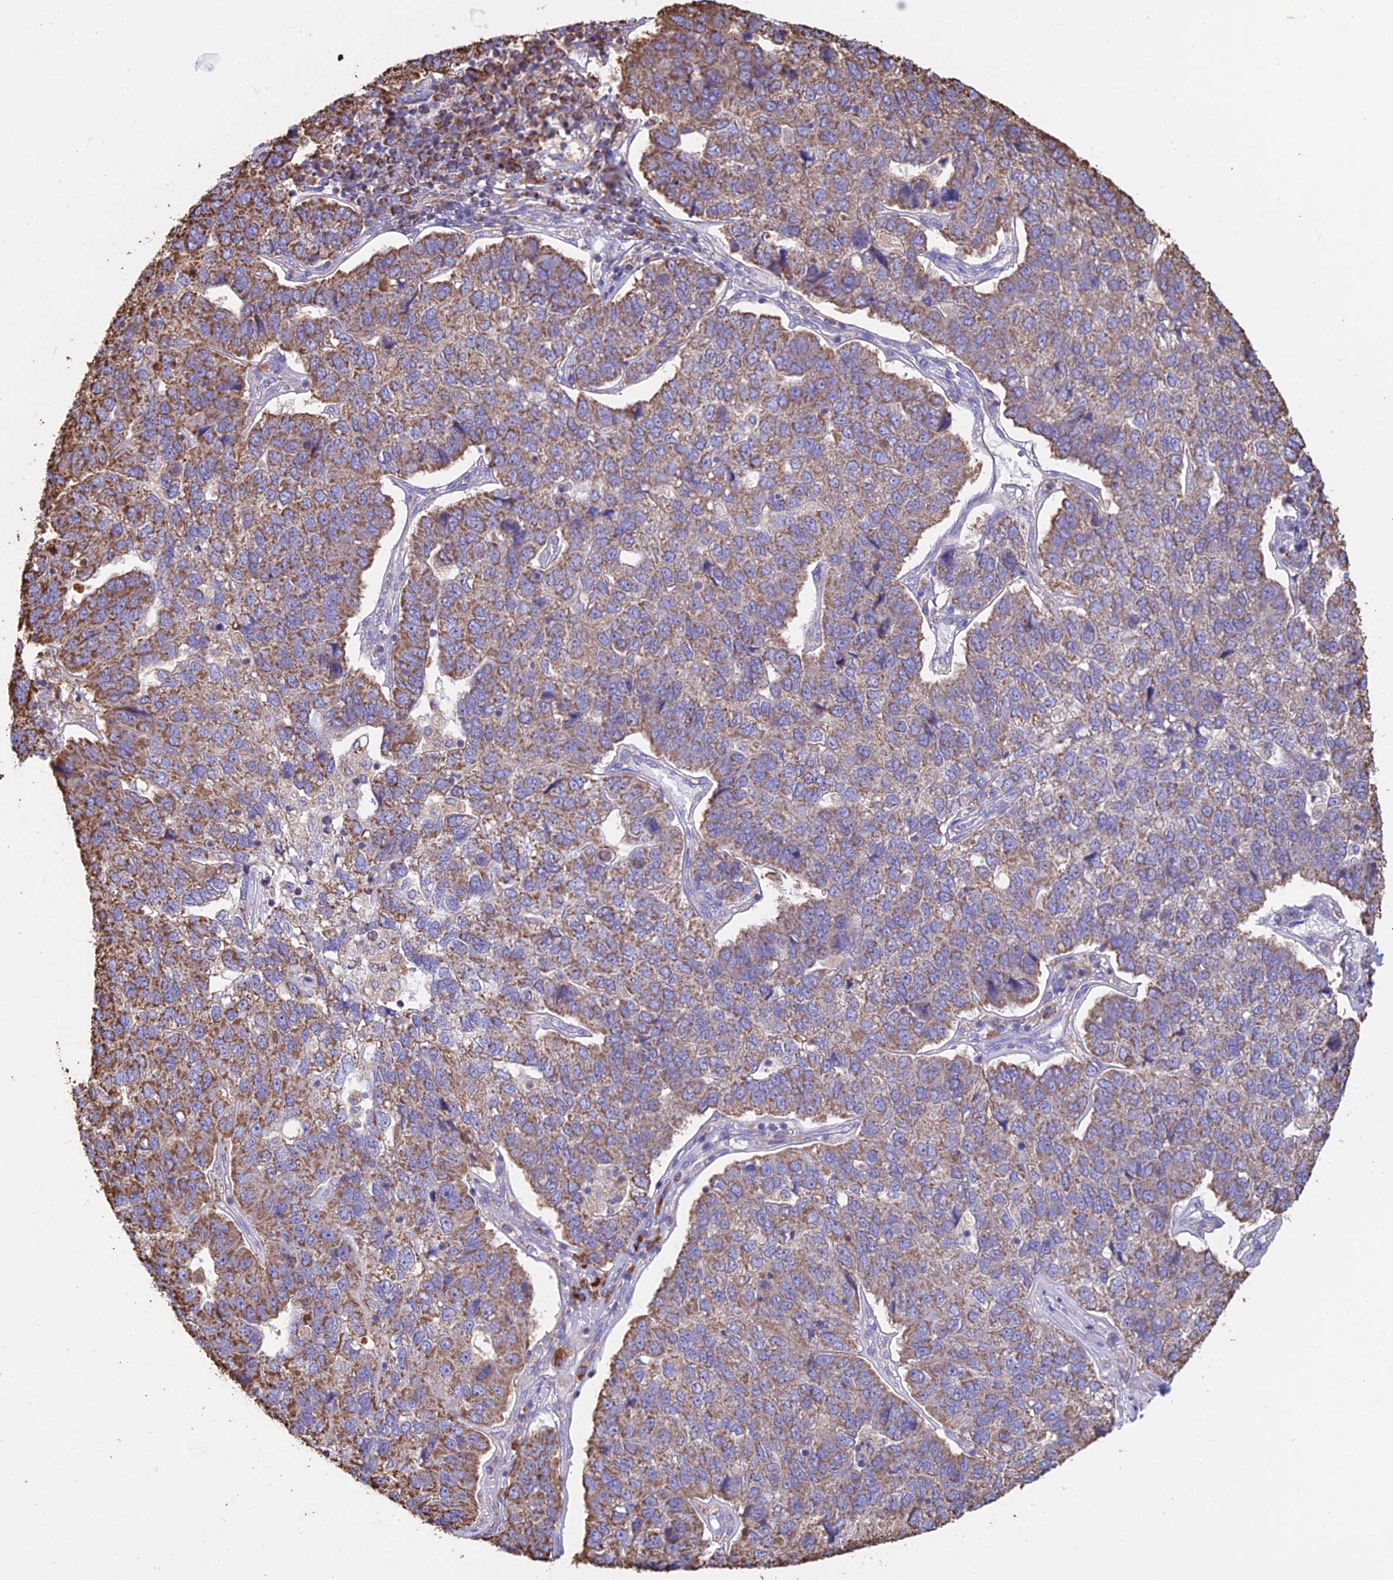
{"staining": {"intensity": "moderate", "quantity": ">75%", "location": "cytoplasmic/membranous"}, "tissue": "pancreatic cancer", "cell_type": "Tumor cells", "image_type": "cancer", "snomed": [{"axis": "morphology", "description": "Adenocarcinoma, NOS"}, {"axis": "topography", "description": "Pancreas"}], "caption": "Immunohistochemical staining of human adenocarcinoma (pancreatic) exhibits medium levels of moderate cytoplasmic/membranous protein expression in about >75% of tumor cells. (brown staining indicates protein expression, while blue staining denotes nuclei).", "gene": "OR2W3", "patient": {"sex": "female", "age": 61}}